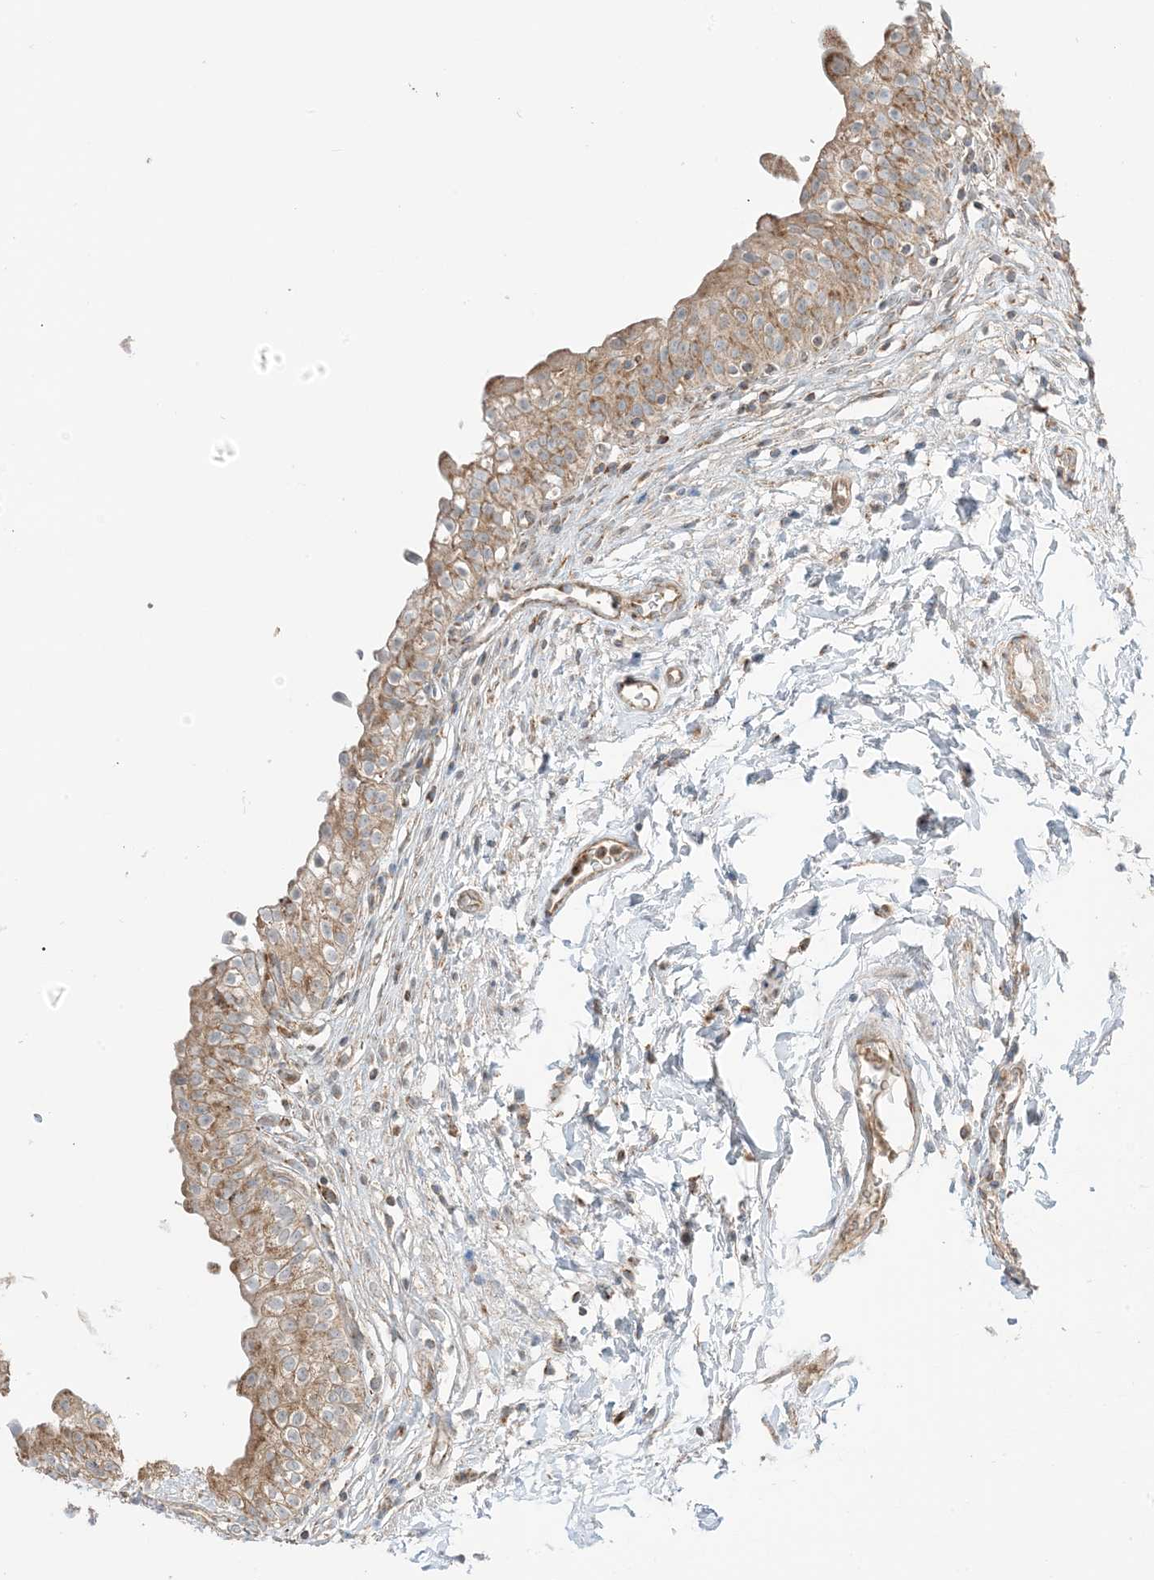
{"staining": {"intensity": "moderate", "quantity": ">75%", "location": "cytoplasmic/membranous"}, "tissue": "urinary bladder", "cell_type": "Urothelial cells", "image_type": "normal", "snomed": [{"axis": "morphology", "description": "Normal tissue, NOS"}, {"axis": "topography", "description": "Urinary bladder"}], "caption": "Urothelial cells show moderate cytoplasmic/membranous expression in about >75% of cells in normal urinary bladder. (Brightfield microscopy of DAB IHC at high magnification).", "gene": "N4BP3", "patient": {"sex": "male", "age": 55}}